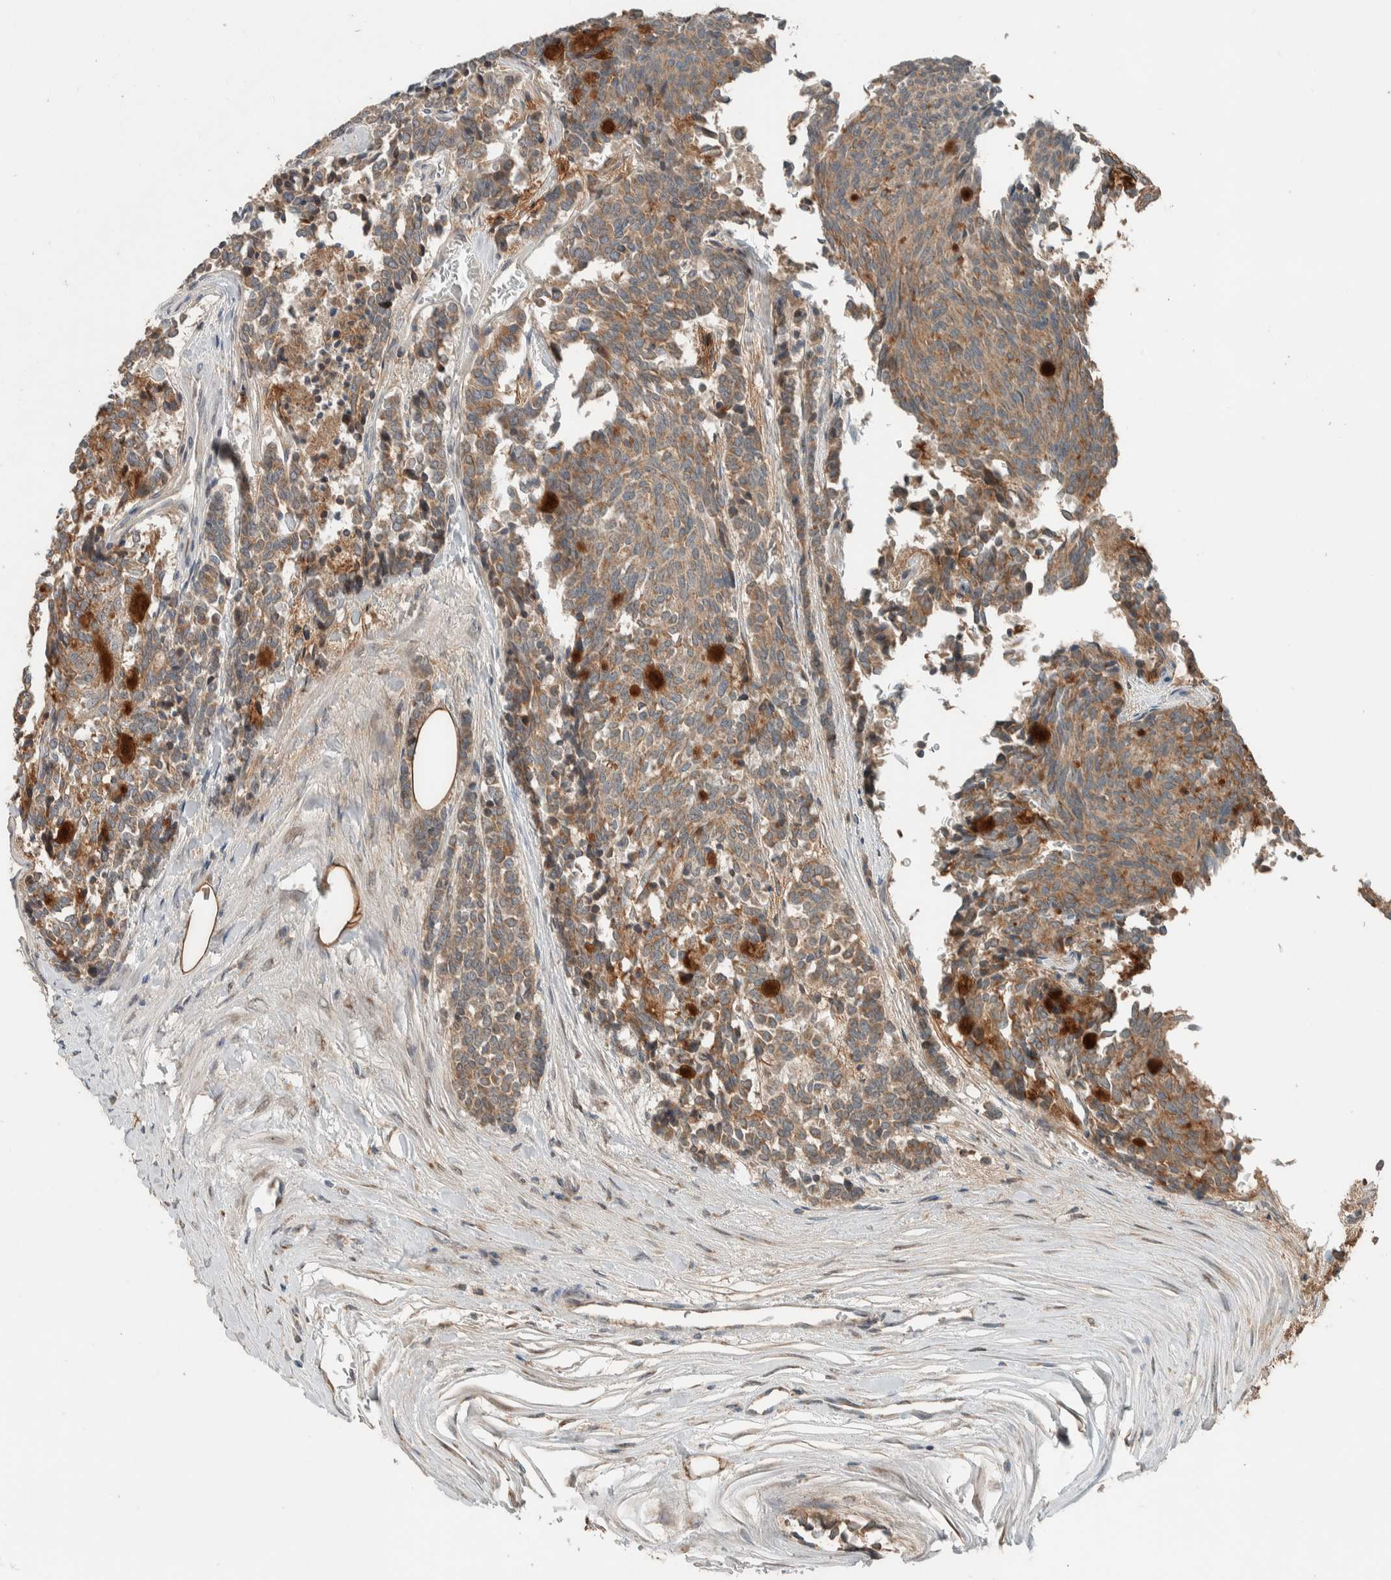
{"staining": {"intensity": "weak", "quantity": ">75%", "location": "cytoplasmic/membranous"}, "tissue": "carcinoid", "cell_type": "Tumor cells", "image_type": "cancer", "snomed": [{"axis": "morphology", "description": "Carcinoid, malignant, NOS"}, {"axis": "topography", "description": "Pancreas"}], "caption": "This micrograph displays carcinoid stained with immunohistochemistry to label a protein in brown. The cytoplasmic/membranous of tumor cells show weak positivity for the protein. Nuclei are counter-stained blue.", "gene": "NBR1", "patient": {"sex": "female", "age": 54}}